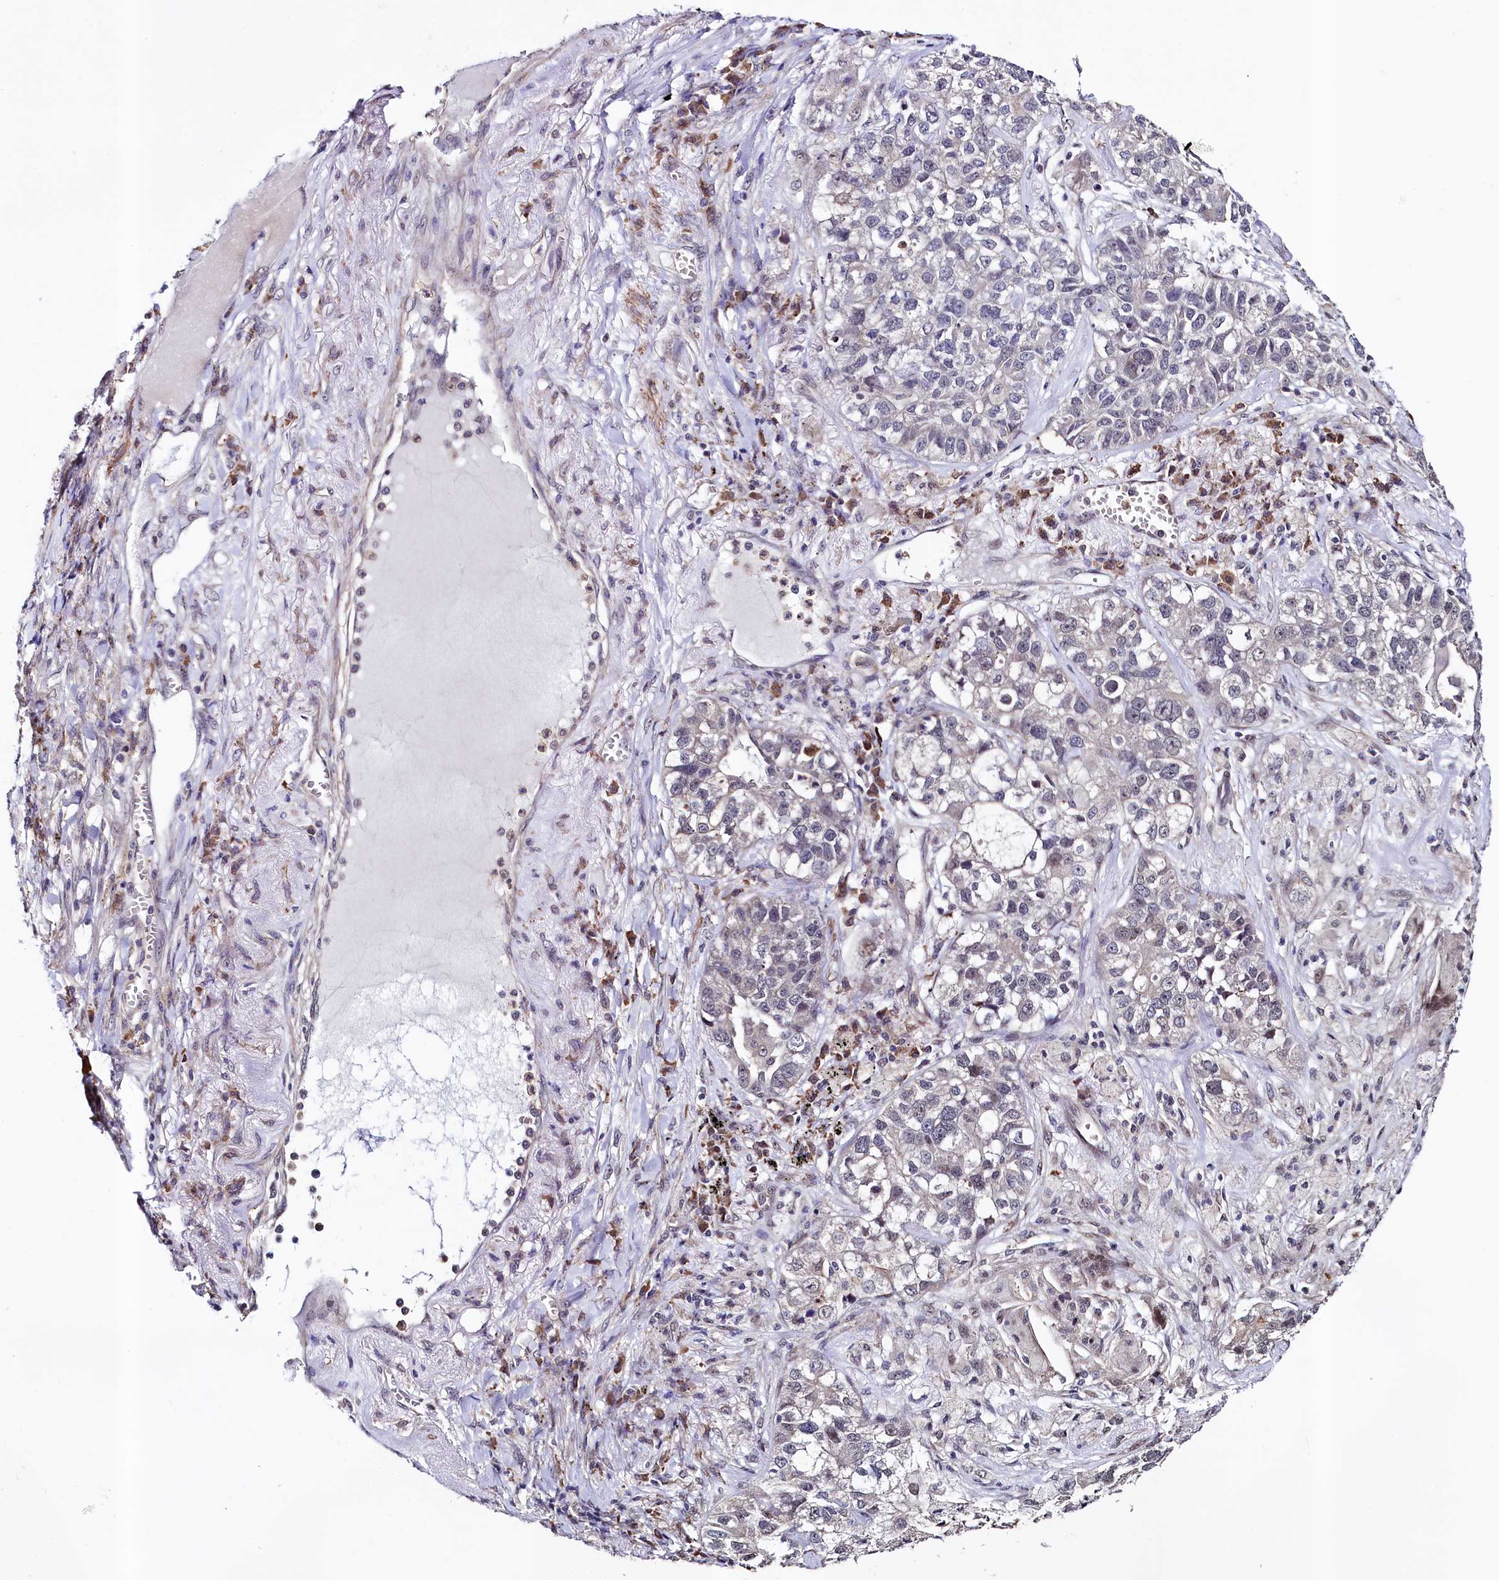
{"staining": {"intensity": "negative", "quantity": "none", "location": "none"}, "tissue": "lung cancer", "cell_type": "Tumor cells", "image_type": "cancer", "snomed": [{"axis": "morphology", "description": "Adenocarcinoma, NOS"}, {"axis": "topography", "description": "Lung"}], "caption": "This is a histopathology image of IHC staining of lung cancer, which shows no positivity in tumor cells.", "gene": "LEO1", "patient": {"sex": "male", "age": 49}}